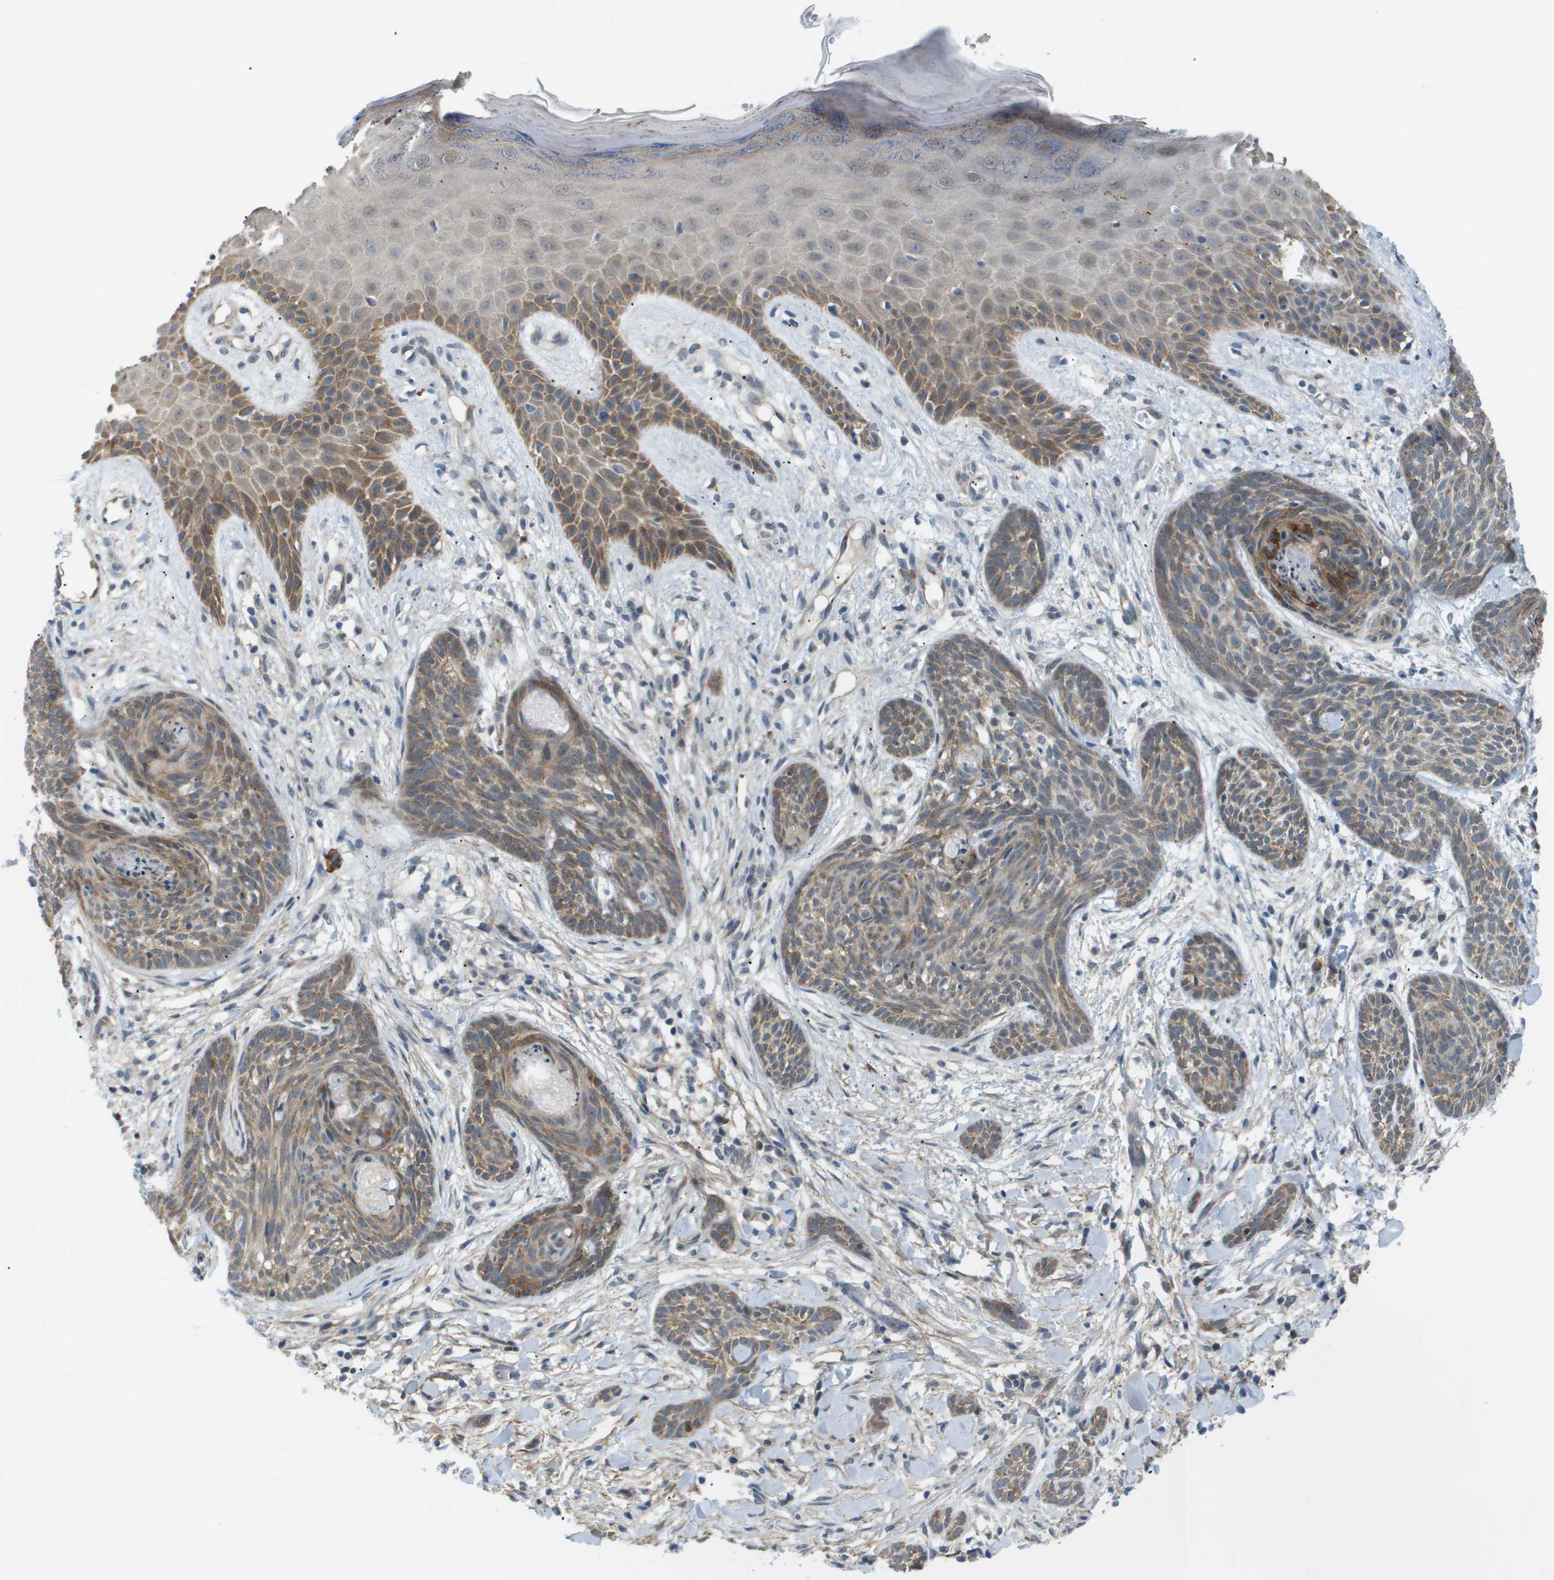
{"staining": {"intensity": "weak", "quantity": ">75%", "location": "cytoplasmic/membranous"}, "tissue": "skin cancer", "cell_type": "Tumor cells", "image_type": "cancer", "snomed": [{"axis": "morphology", "description": "Basal cell carcinoma"}, {"axis": "topography", "description": "Skin"}], "caption": "Human skin cancer (basal cell carcinoma) stained with a protein marker shows weak staining in tumor cells.", "gene": "OTUD5", "patient": {"sex": "female", "age": 59}}